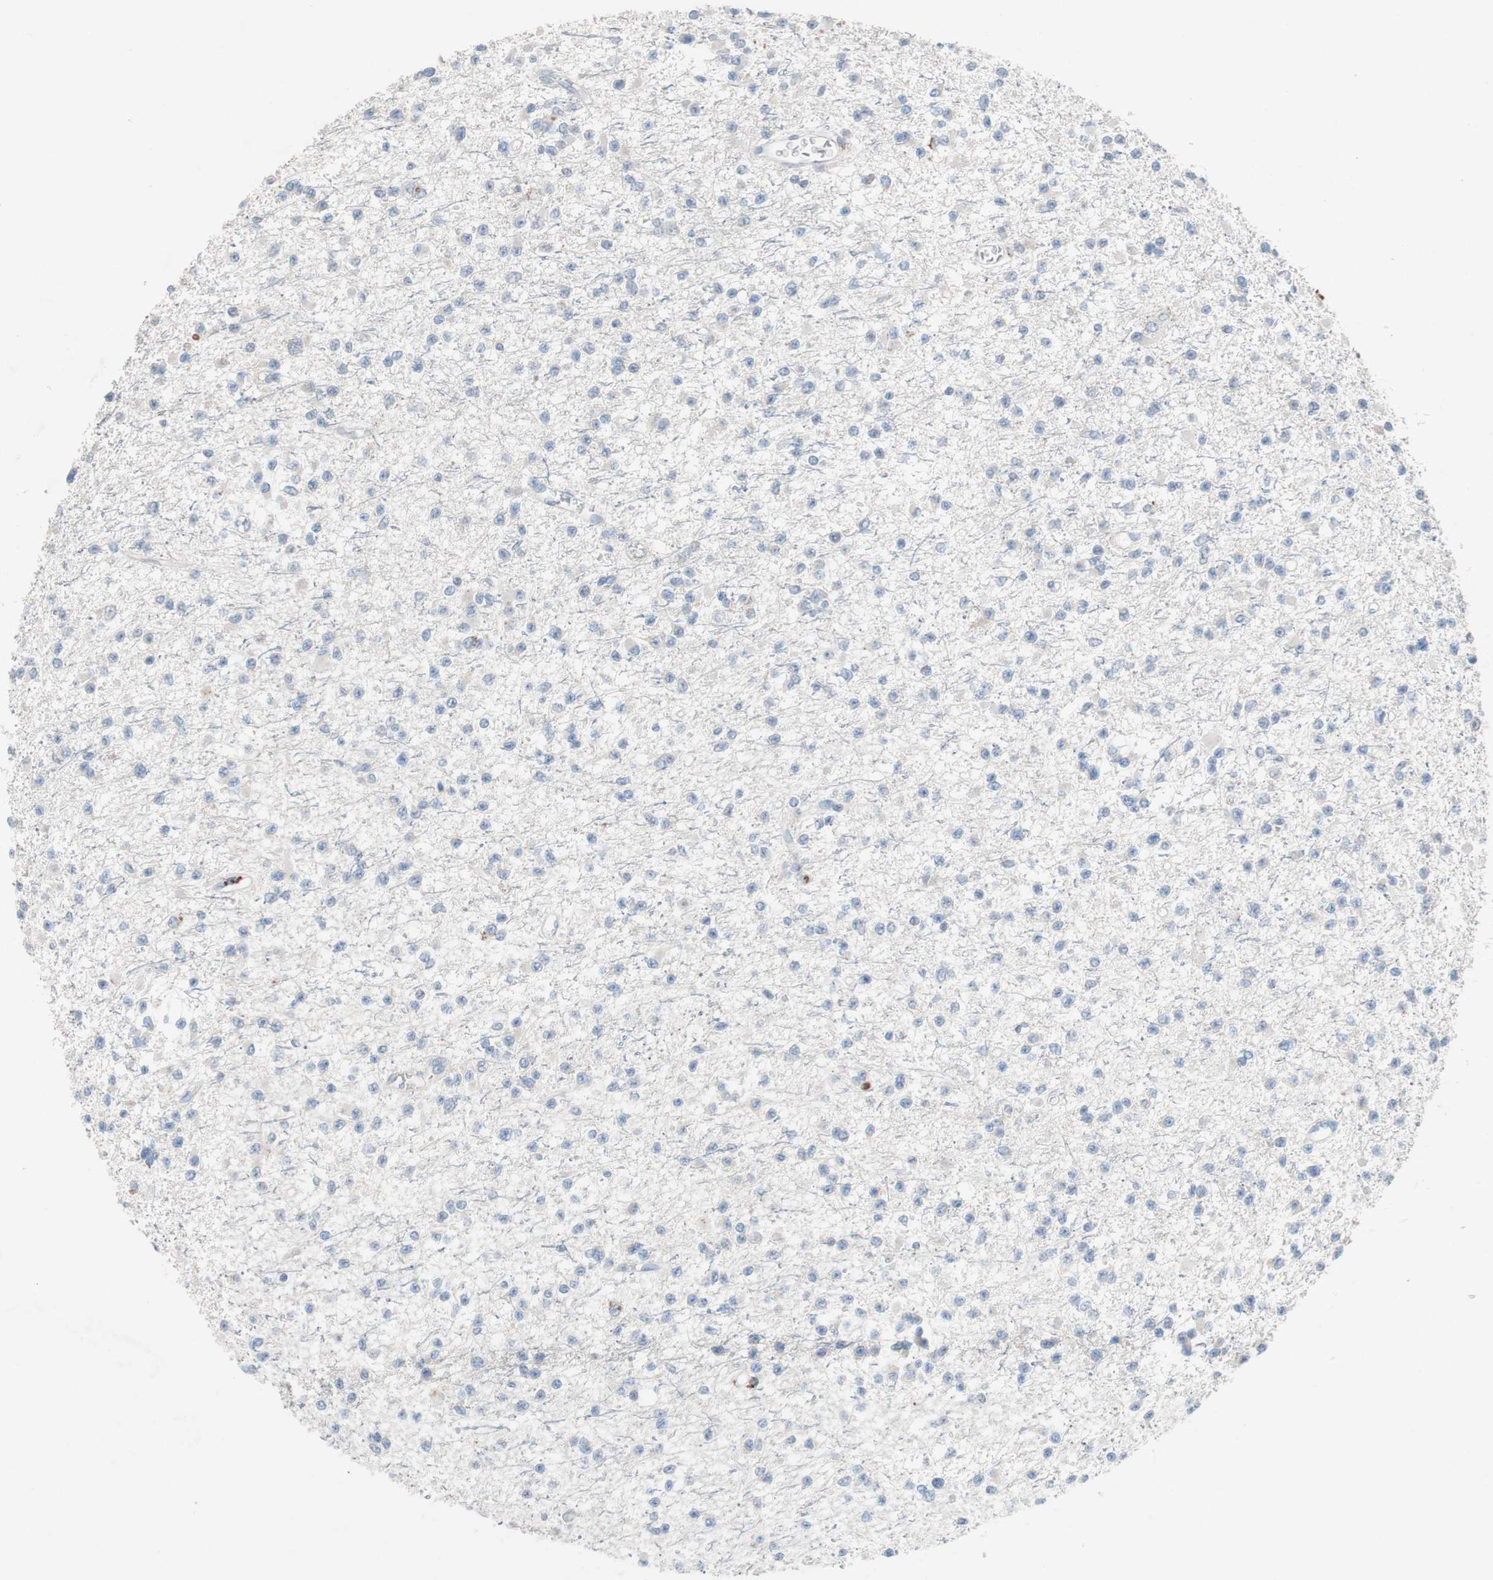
{"staining": {"intensity": "negative", "quantity": "none", "location": "none"}, "tissue": "glioma", "cell_type": "Tumor cells", "image_type": "cancer", "snomed": [{"axis": "morphology", "description": "Glioma, malignant, Low grade"}, {"axis": "topography", "description": "Brain"}], "caption": "High power microscopy photomicrograph of an immunohistochemistry photomicrograph of glioma, revealing no significant expression in tumor cells.", "gene": "CLEC4D", "patient": {"sex": "female", "age": 22}}